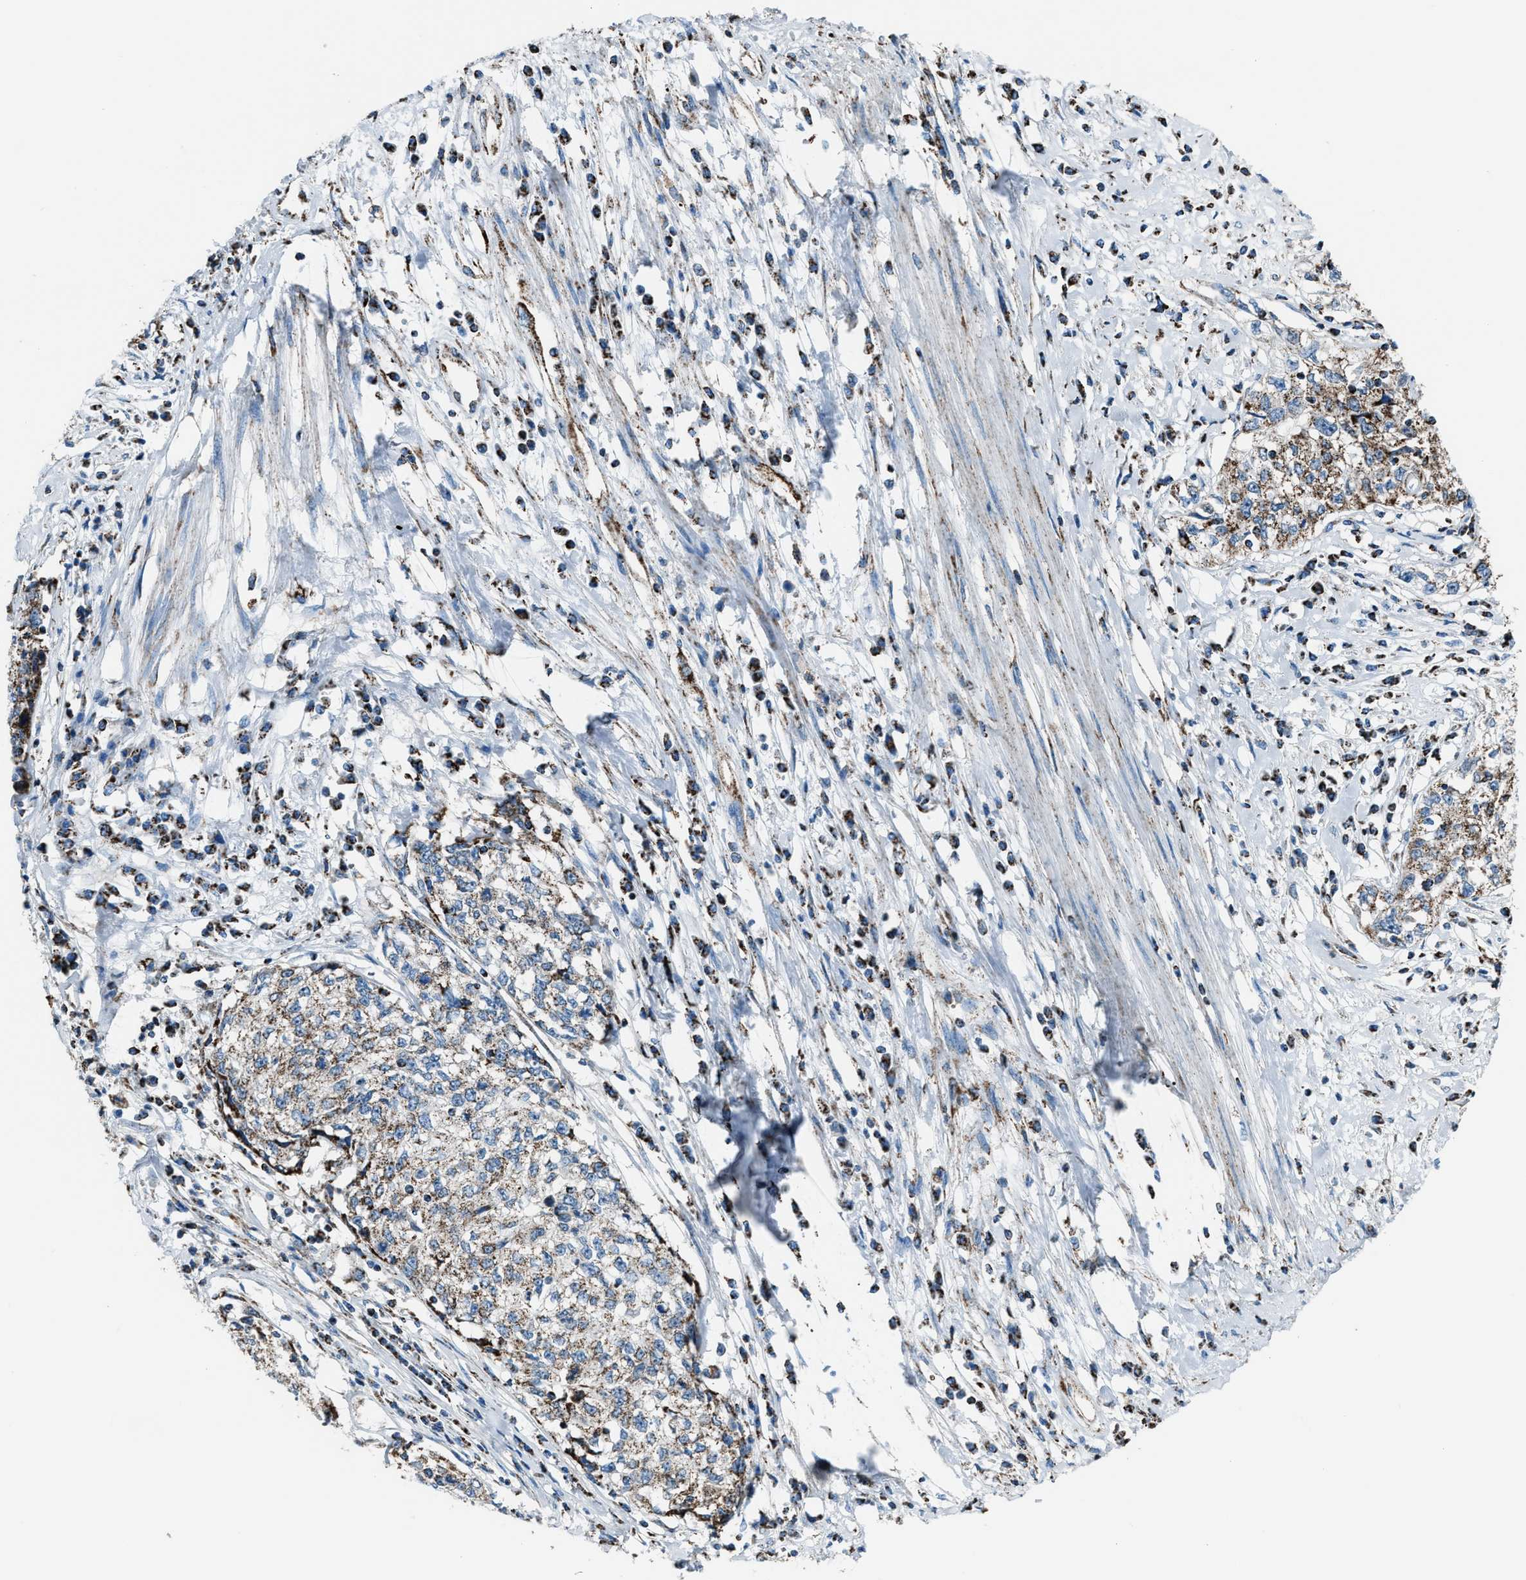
{"staining": {"intensity": "moderate", "quantity": ">75%", "location": "cytoplasmic/membranous"}, "tissue": "cervical cancer", "cell_type": "Tumor cells", "image_type": "cancer", "snomed": [{"axis": "morphology", "description": "Squamous cell carcinoma, NOS"}, {"axis": "topography", "description": "Cervix"}], "caption": "Immunohistochemical staining of cervical squamous cell carcinoma shows moderate cytoplasmic/membranous protein positivity in approximately >75% of tumor cells. (brown staining indicates protein expression, while blue staining denotes nuclei).", "gene": "MDH2", "patient": {"sex": "female", "age": 57}}